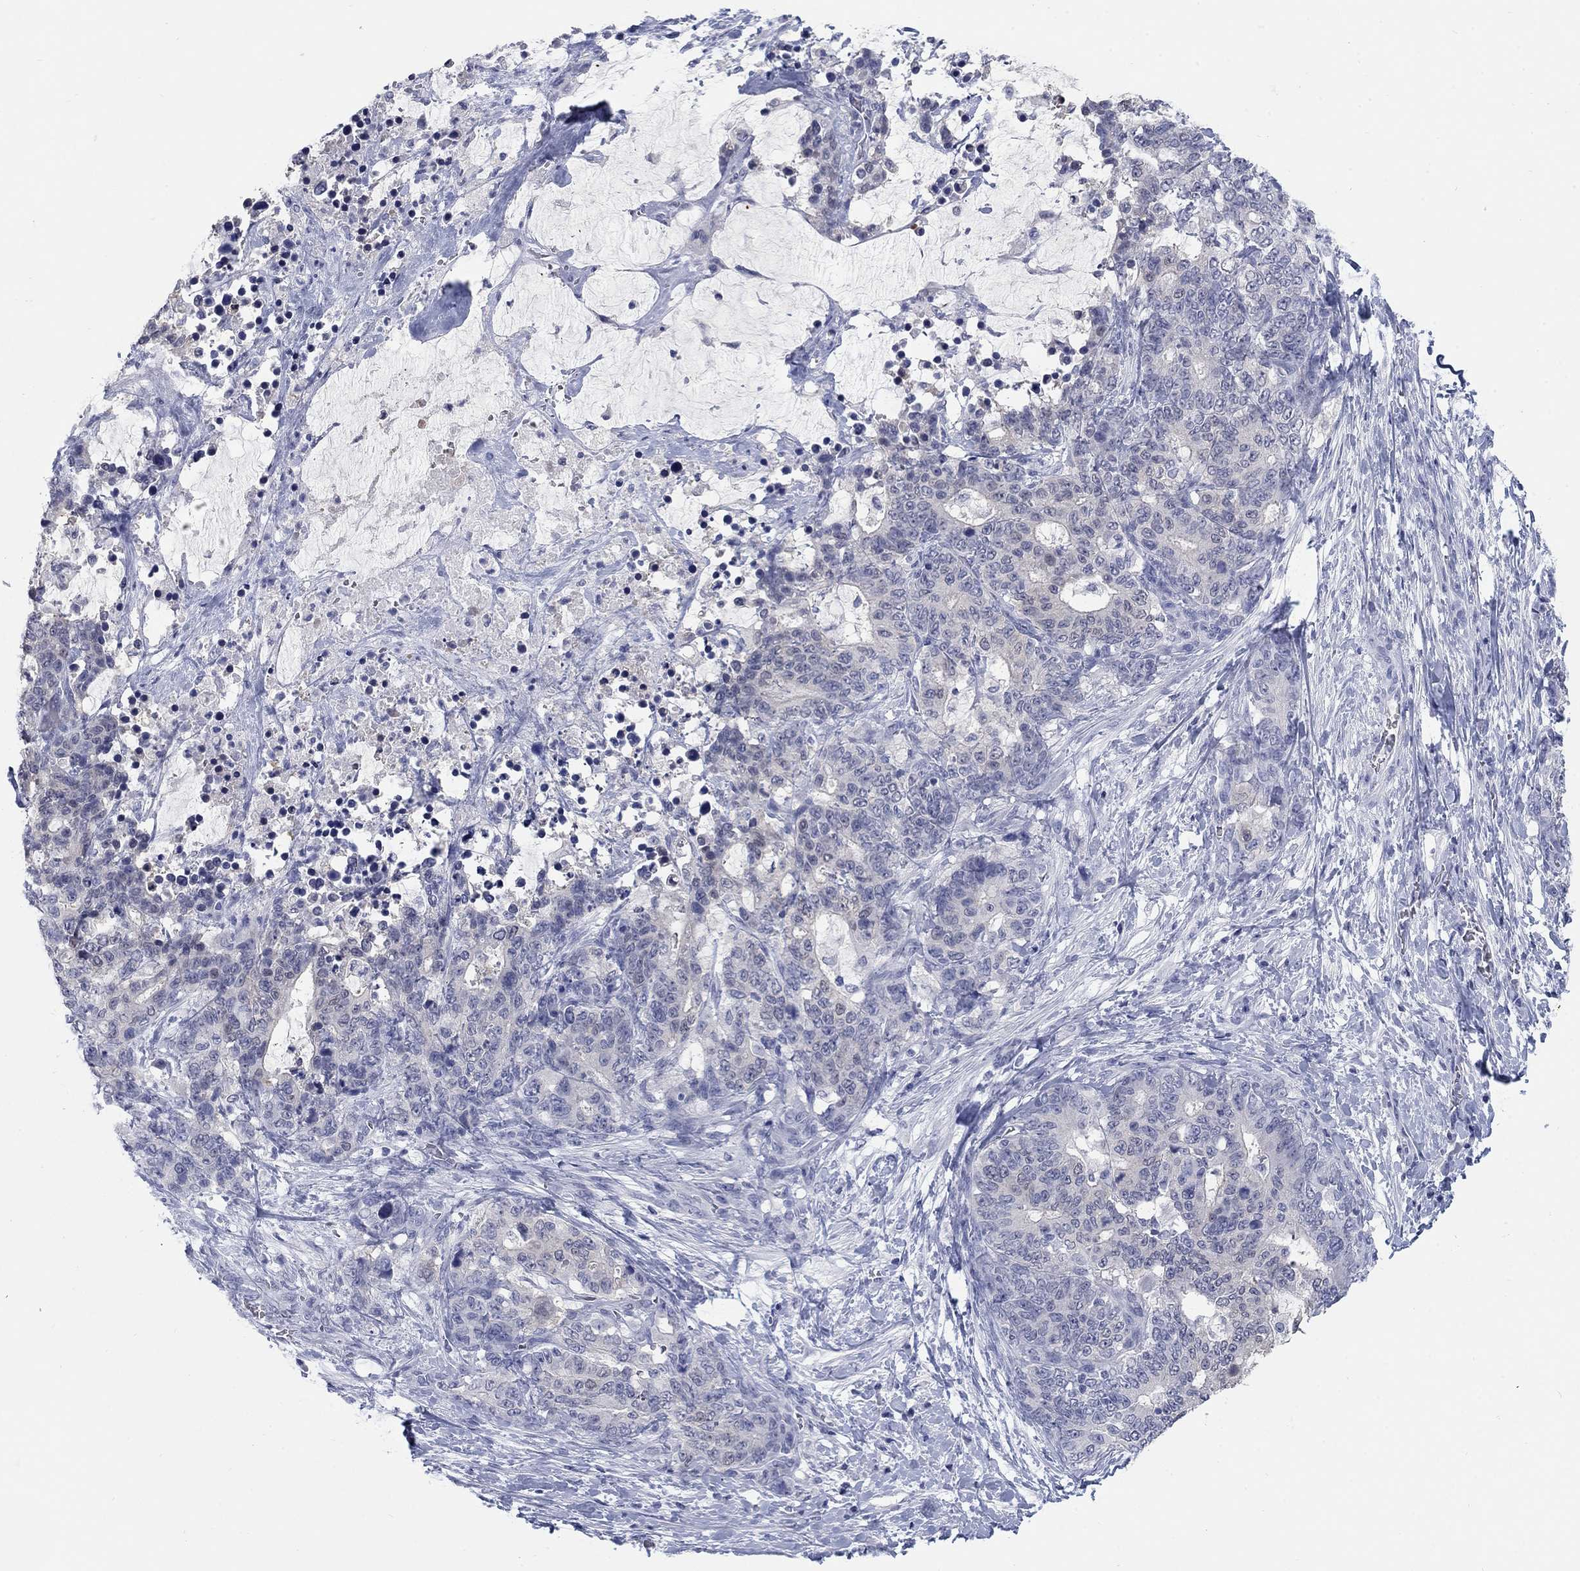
{"staining": {"intensity": "negative", "quantity": "none", "location": "none"}, "tissue": "stomach cancer", "cell_type": "Tumor cells", "image_type": "cancer", "snomed": [{"axis": "morphology", "description": "Normal tissue, NOS"}, {"axis": "morphology", "description": "Adenocarcinoma, NOS"}, {"axis": "topography", "description": "Stomach"}], "caption": "Tumor cells show no significant protein positivity in stomach cancer. Nuclei are stained in blue.", "gene": "ATP6V1G2", "patient": {"sex": "female", "age": 64}}